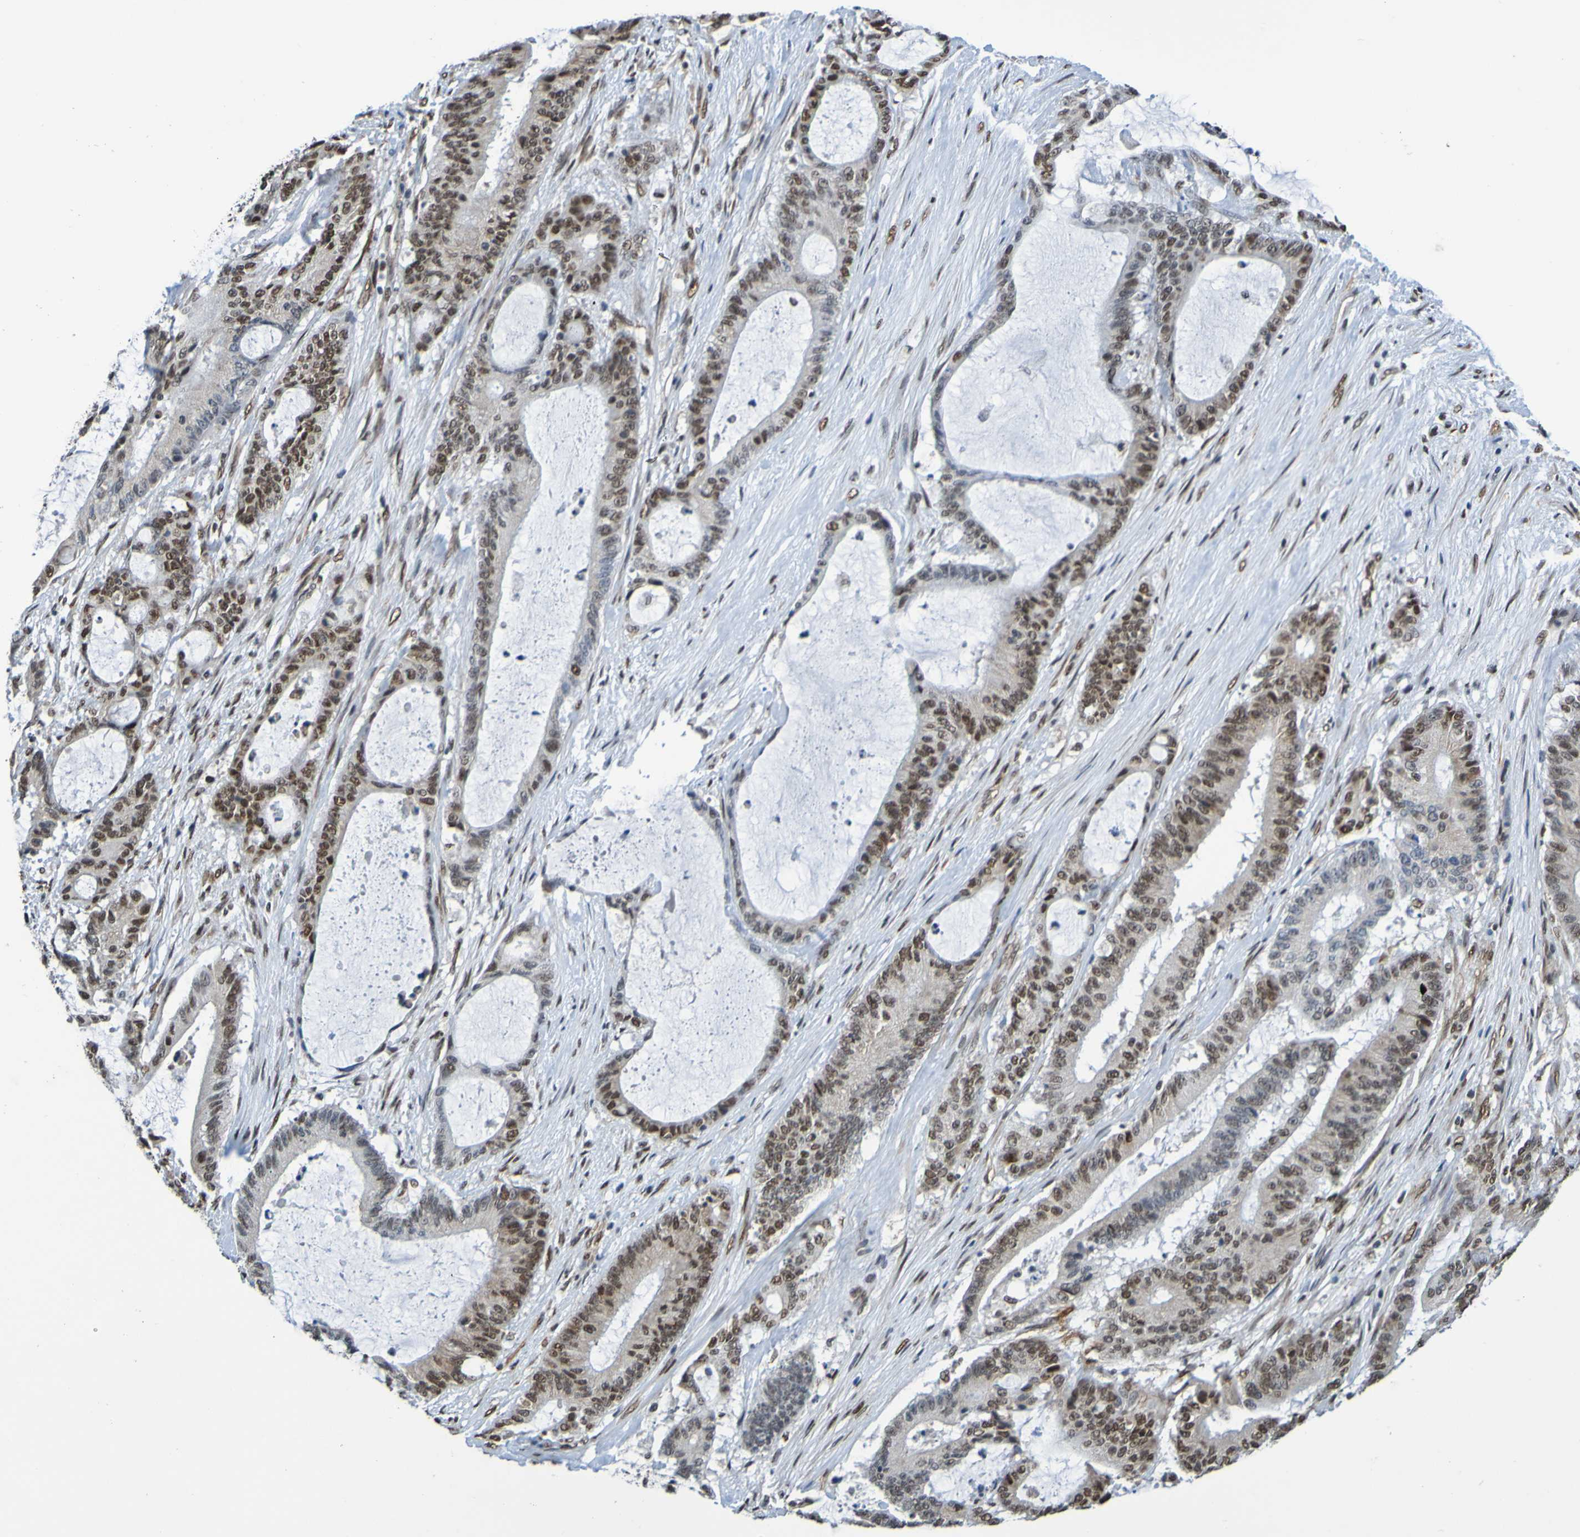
{"staining": {"intensity": "strong", "quantity": ">75%", "location": "nuclear"}, "tissue": "liver cancer", "cell_type": "Tumor cells", "image_type": "cancer", "snomed": [{"axis": "morphology", "description": "Cholangiocarcinoma"}, {"axis": "topography", "description": "Liver"}], "caption": "This is a histology image of IHC staining of liver cholangiocarcinoma, which shows strong expression in the nuclear of tumor cells.", "gene": "HDAC2", "patient": {"sex": "female", "age": 73}}